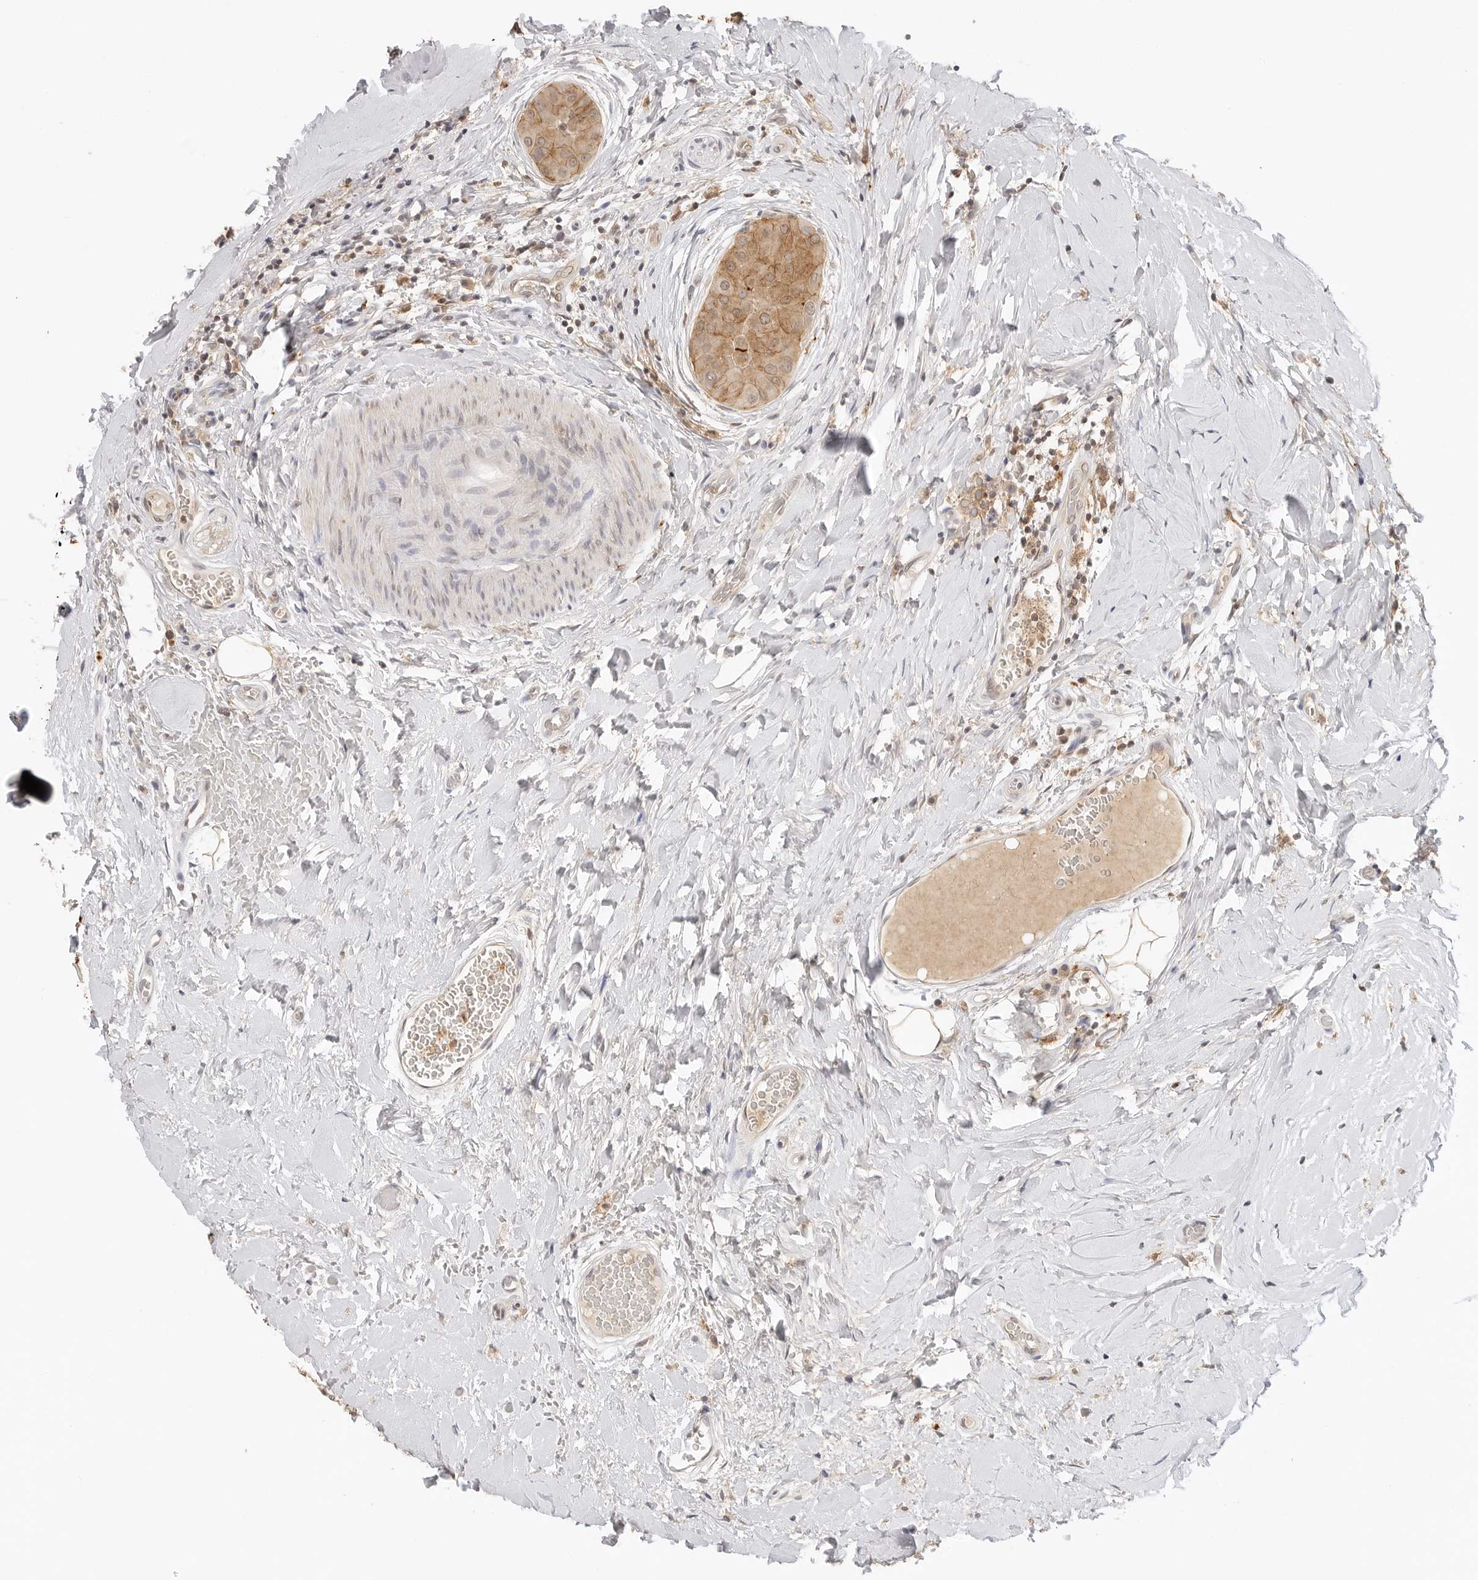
{"staining": {"intensity": "moderate", "quantity": ">75%", "location": "cytoplasmic/membranous"}, "tissue": "thyroid cancer", "cell_type": "Tumor cells", "image_type": "cancer", "snomed": [{"axis": "morphology", "description": "Papillary adenocarcinoma, NOS"}, {"axis": "topography", "description": "Thyroid gland"}], "caption": "Protein expression analysis of thyroid cancer reveals moderate cytoplasmic/membranous expression in about >75% of tumor cells.", "gene": "EPHA1", "patient": {"sex": "male", "age": 33}}